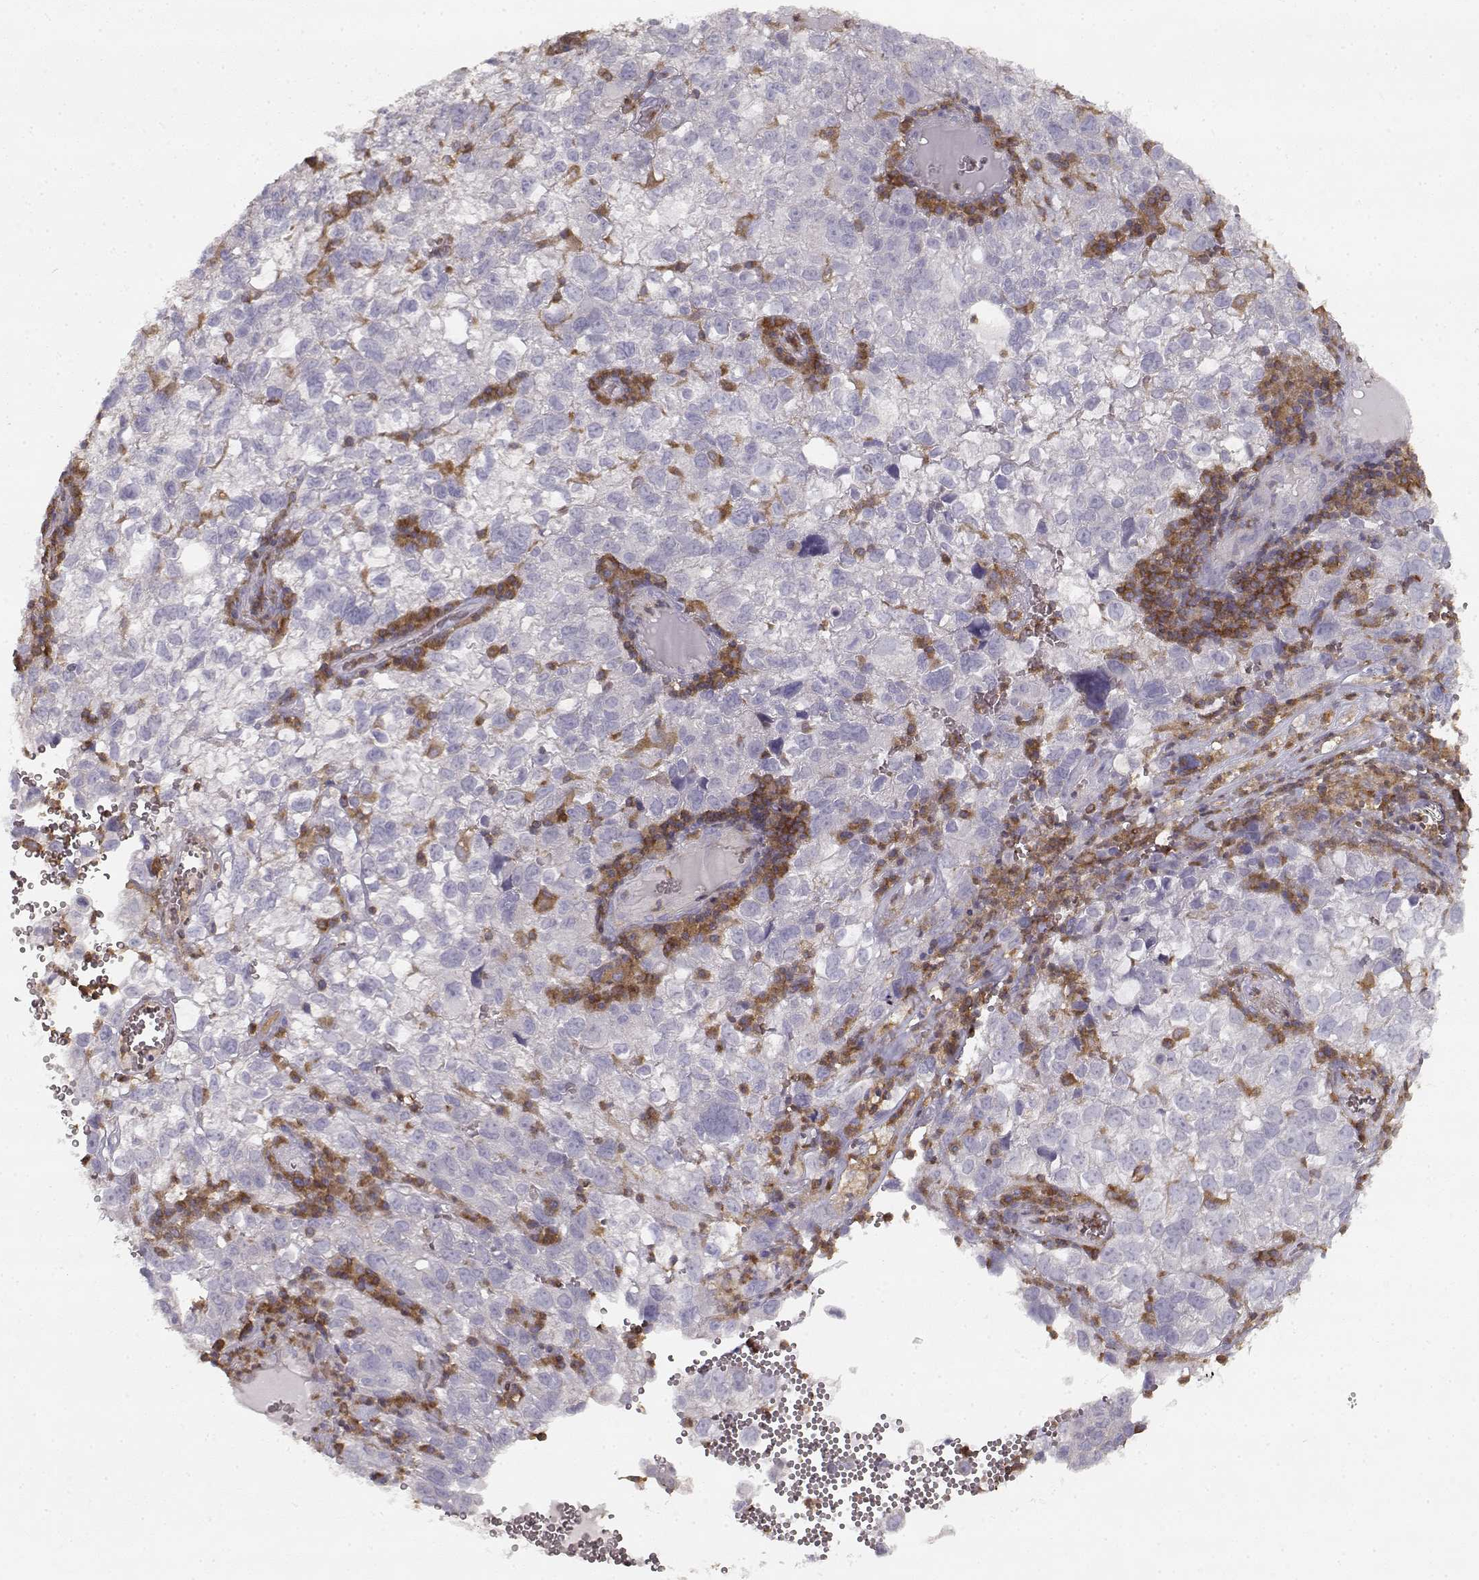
{"staining": {"intensity": "negative", "quantity": "none", "location": "none"}, "tissue": "cervical cancer", "cell_type": "Tumor cells", "image_type": "cancer", "snomed": [{"axis": "morphology", "description": "Squamous cell carcinoma, NOS"}, {"axis": "topography", "description": "Cervix"}], "caption": "Immunohistochemical staining of squamous cell carcinoma (cervical) reveals no significant positivity in tumor cells.", "gene": "VAV1", "patient": {"sex": "female", "age": 55}}